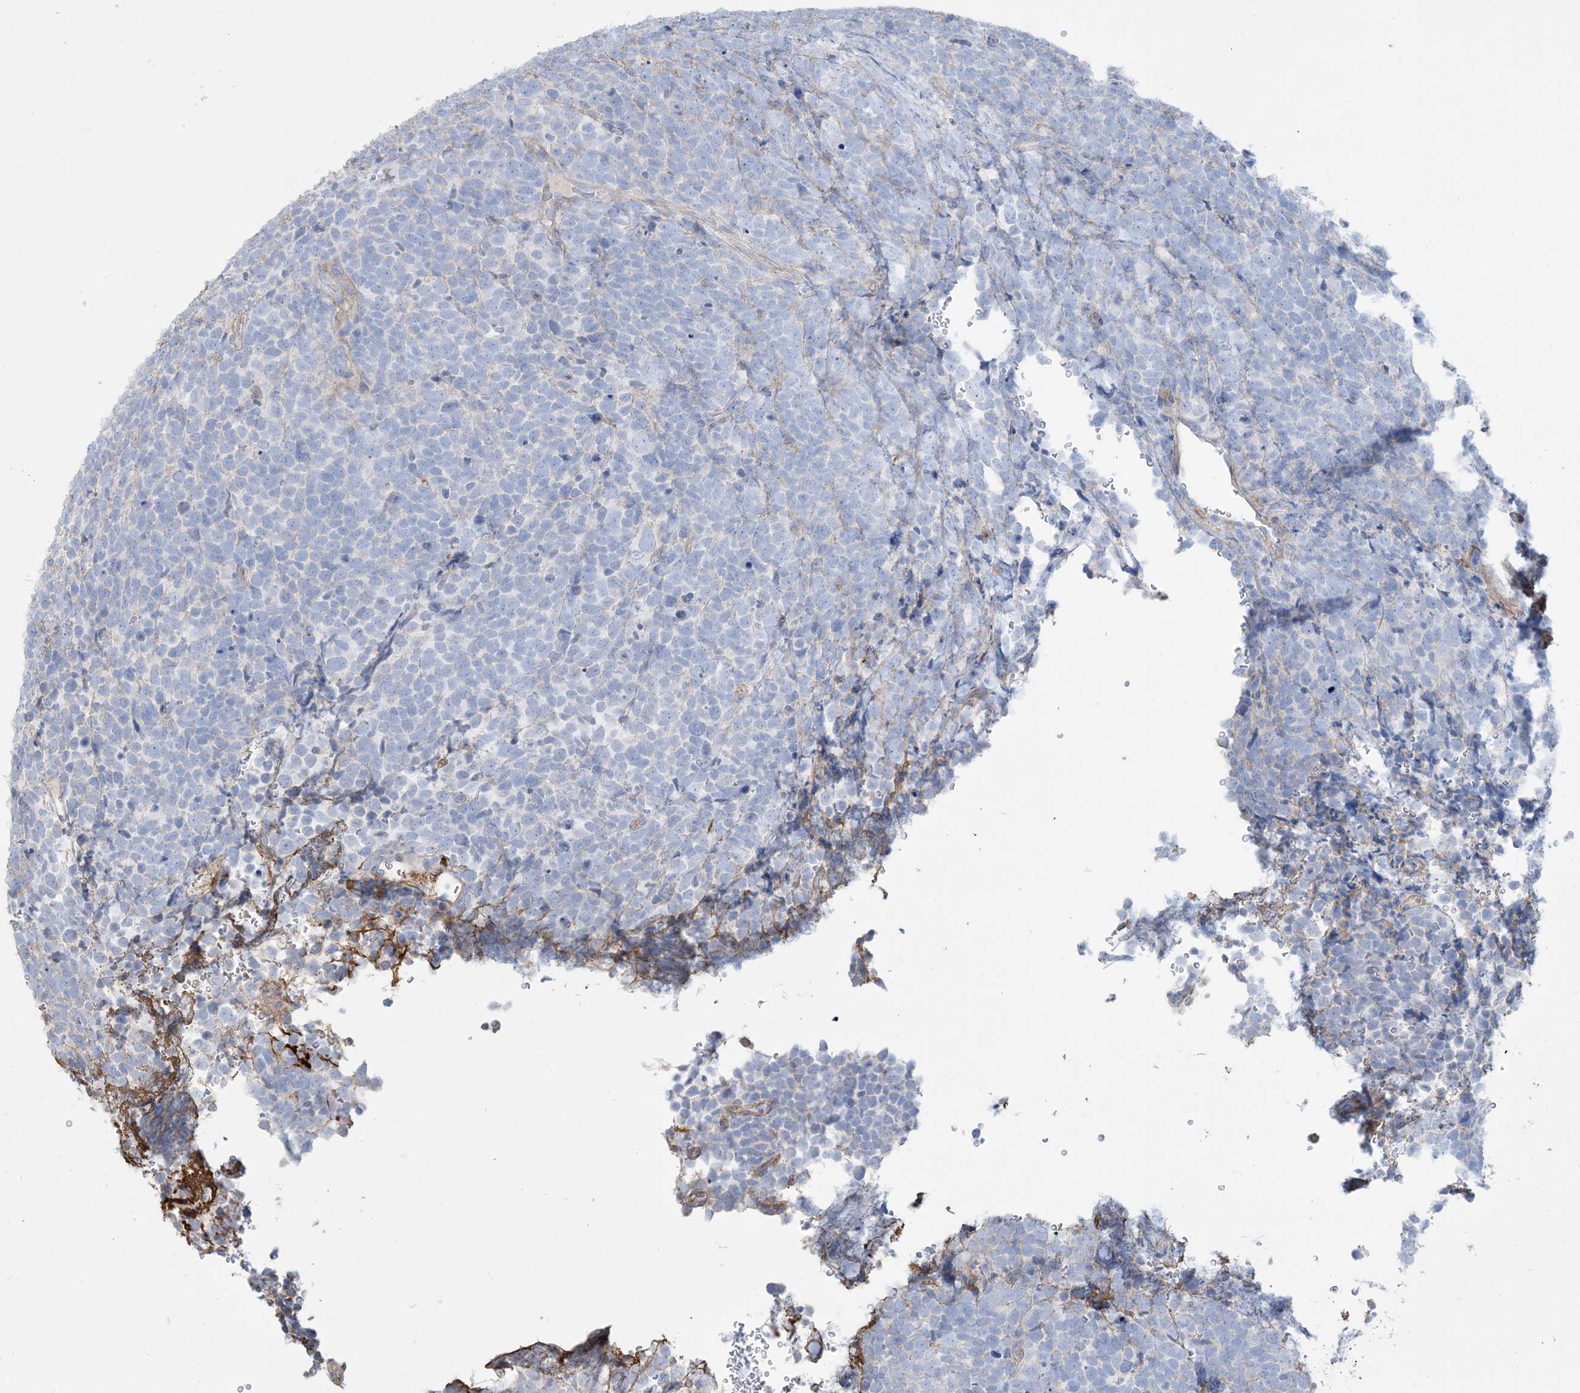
{"staining": {"intensity": "negative", "quantity": "none", "location": "none"}, "tissue": "urothelial cancer", "cell_type": "Tumor cells", "image_type": "cancer", "snomed": [{"axis": "morphology", "description": "Urothelial carcinoma, High grade"}, {"axis": "topography", "description": "Urinary bladder"}], "caption": "The histopathology image demonstrates no significant positivity in tumor cells of high-grade urothelial carcinoma. (DAB immunohistochemistry (IHC) visualized using brightfield microscopy, high magnification).", "gene": "GTF3C2", "patient": {"sex": "female", "age": 82}}